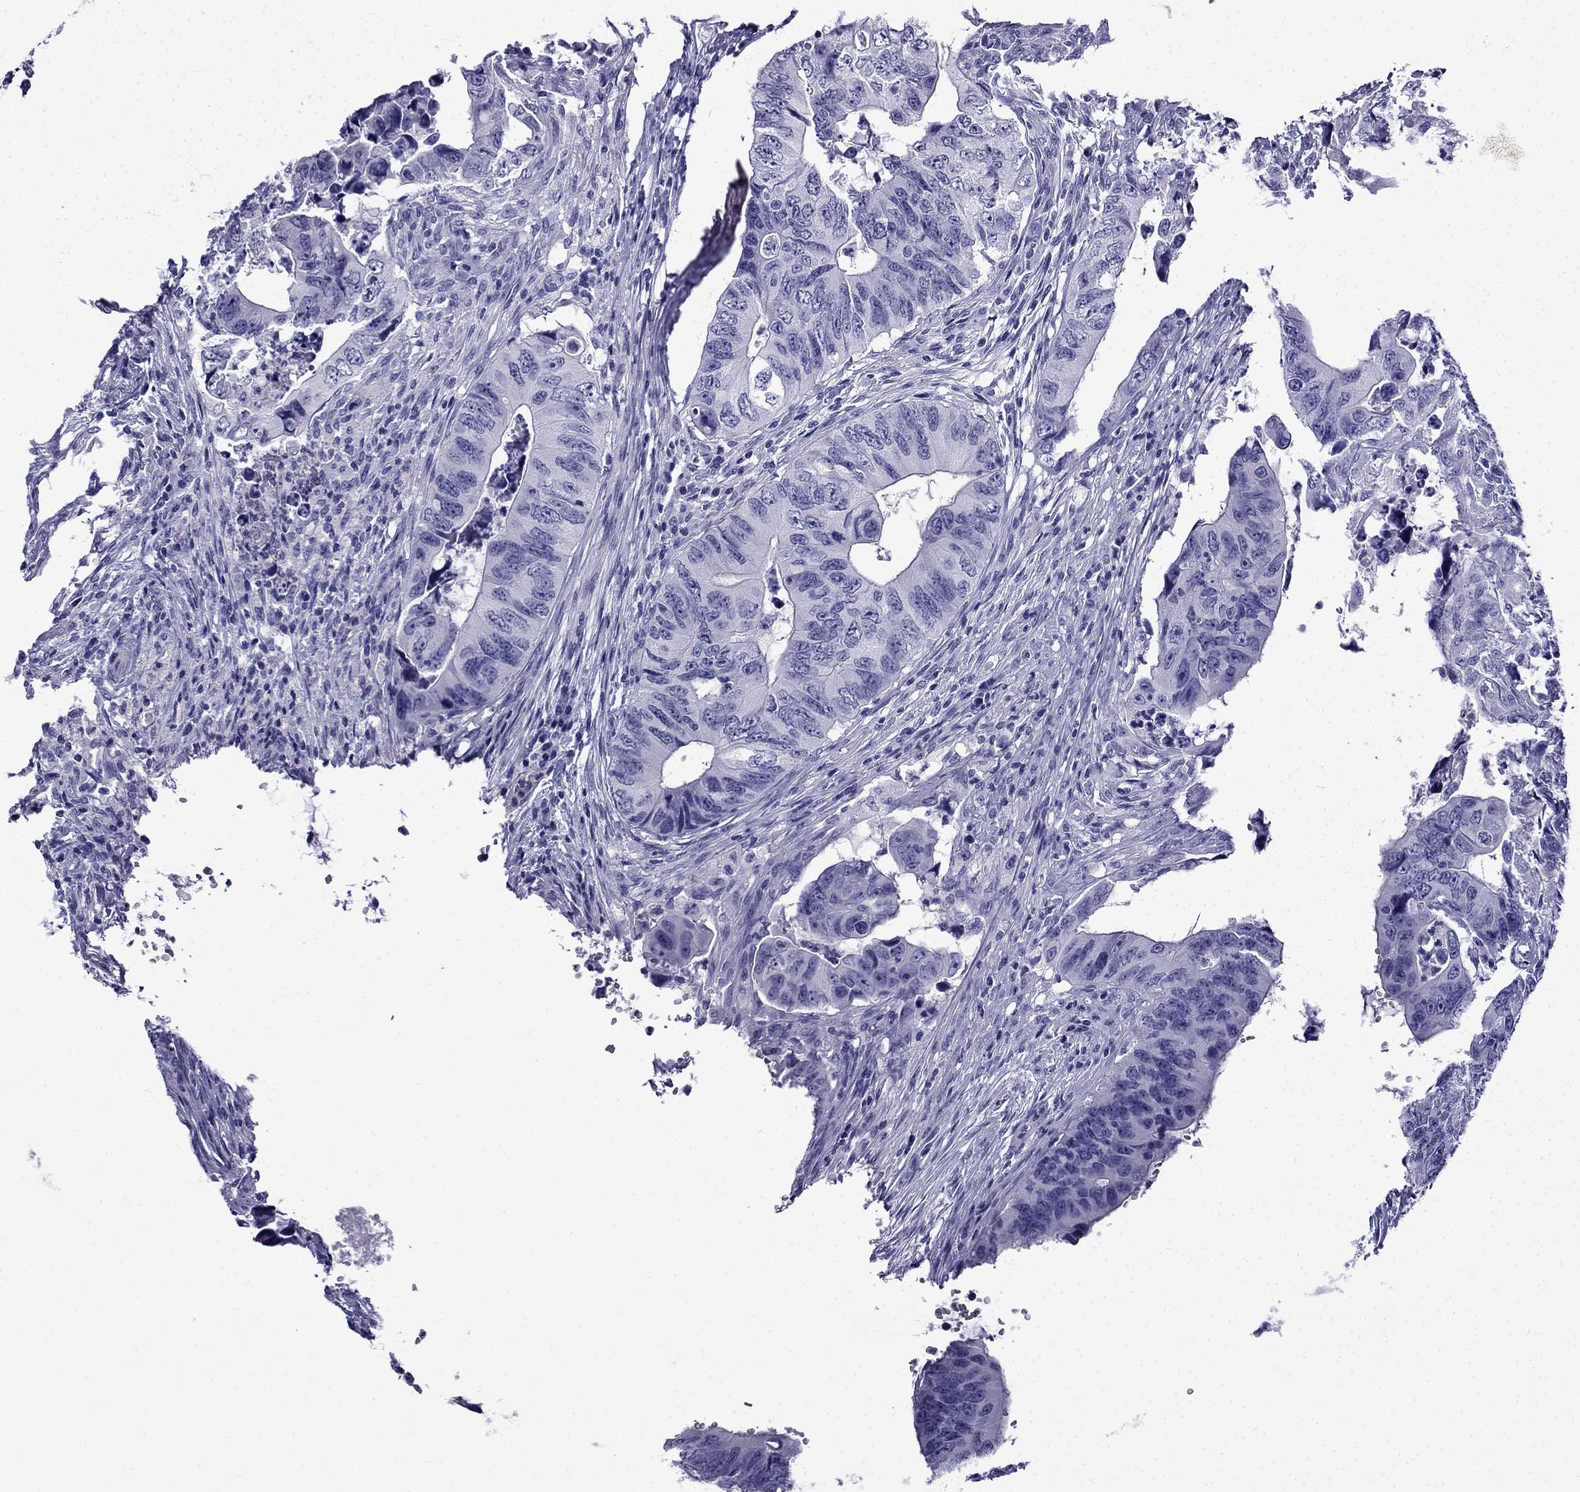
{"staining": {"intensity": "negative", "quantity": "none", "location": "none"}, "tissue": "colorectal cancer", "cell_type": "Tumor cells", "image_type": "cancer", "snomed": [{"axis": "morphology", "description": "Adenocarcinoma, NOS"}, {"axis": "topography", "description": "Colon"}], "caption": "IHC micrograph of neoplastic tissue: adenocarcinoma (colorectal) stained with DAB reveals no significant protein expression in tumor cells.", "gene": "ERC2", "patient": {"sex": "female", "age": 82}}